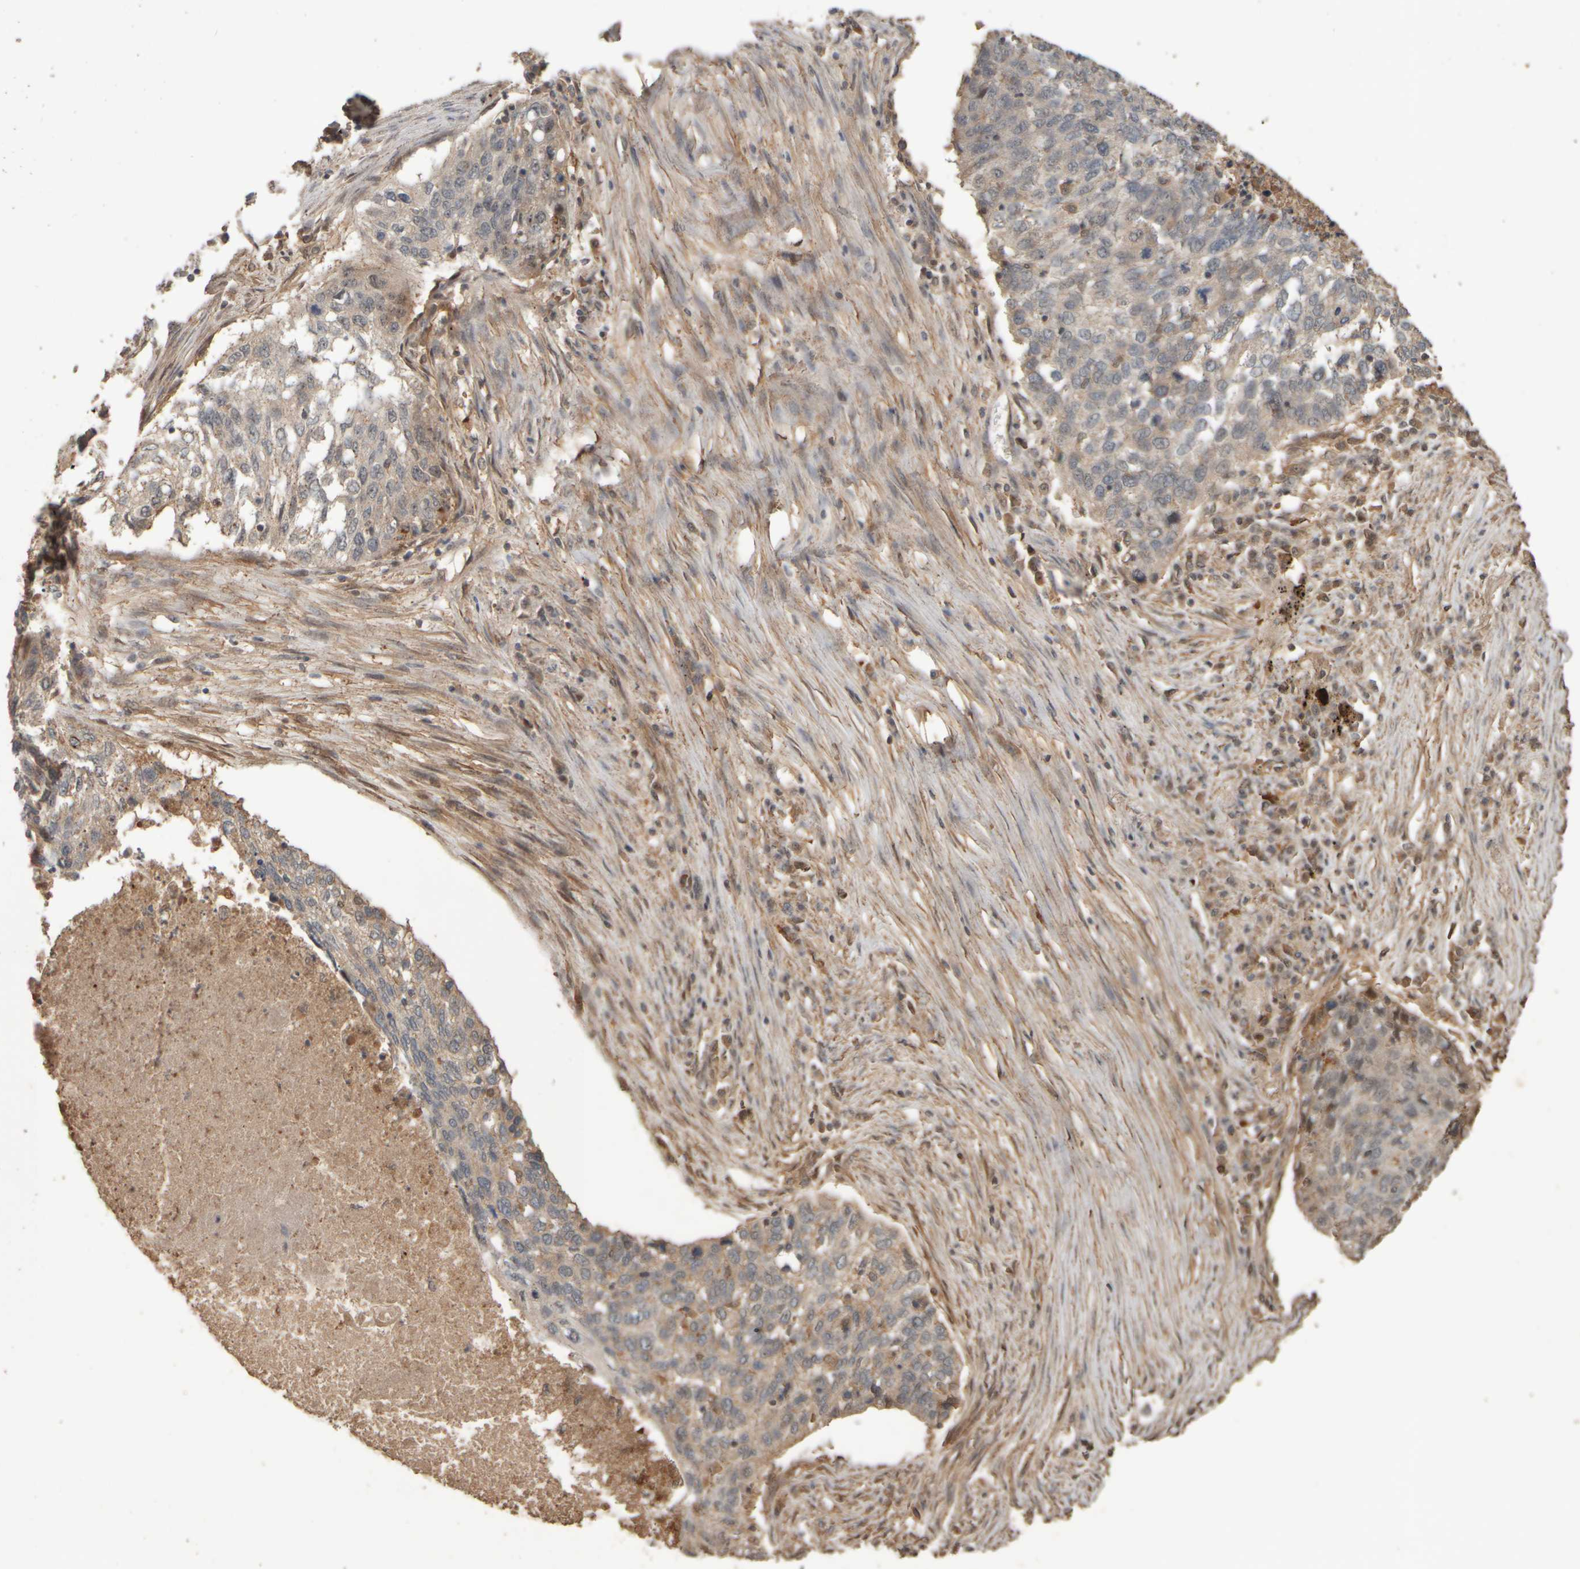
{"staining": {"intensity": "weak", "quantity": "25%-75%", "location": "cytoplasmic/membranous,nuclear"}, "tissue": "lung cancer", "cell_type": "Tumor cells", "image_type": "cancer", "snomed": [{"axis": "morphology", "description": "Squamous cell carcinoma, NOS"}, {"axis": "topography", "description": "Lung"}], "caption": "This is an image of immunohistochemistry staining of lung cancer (squamous cell carcinoma), which shows weak positivity in the cytoplasmic/membranous and nuclear of tumor cells.", "gene": "SPHK1", "patient": {"sex": "female", "age": 63}}